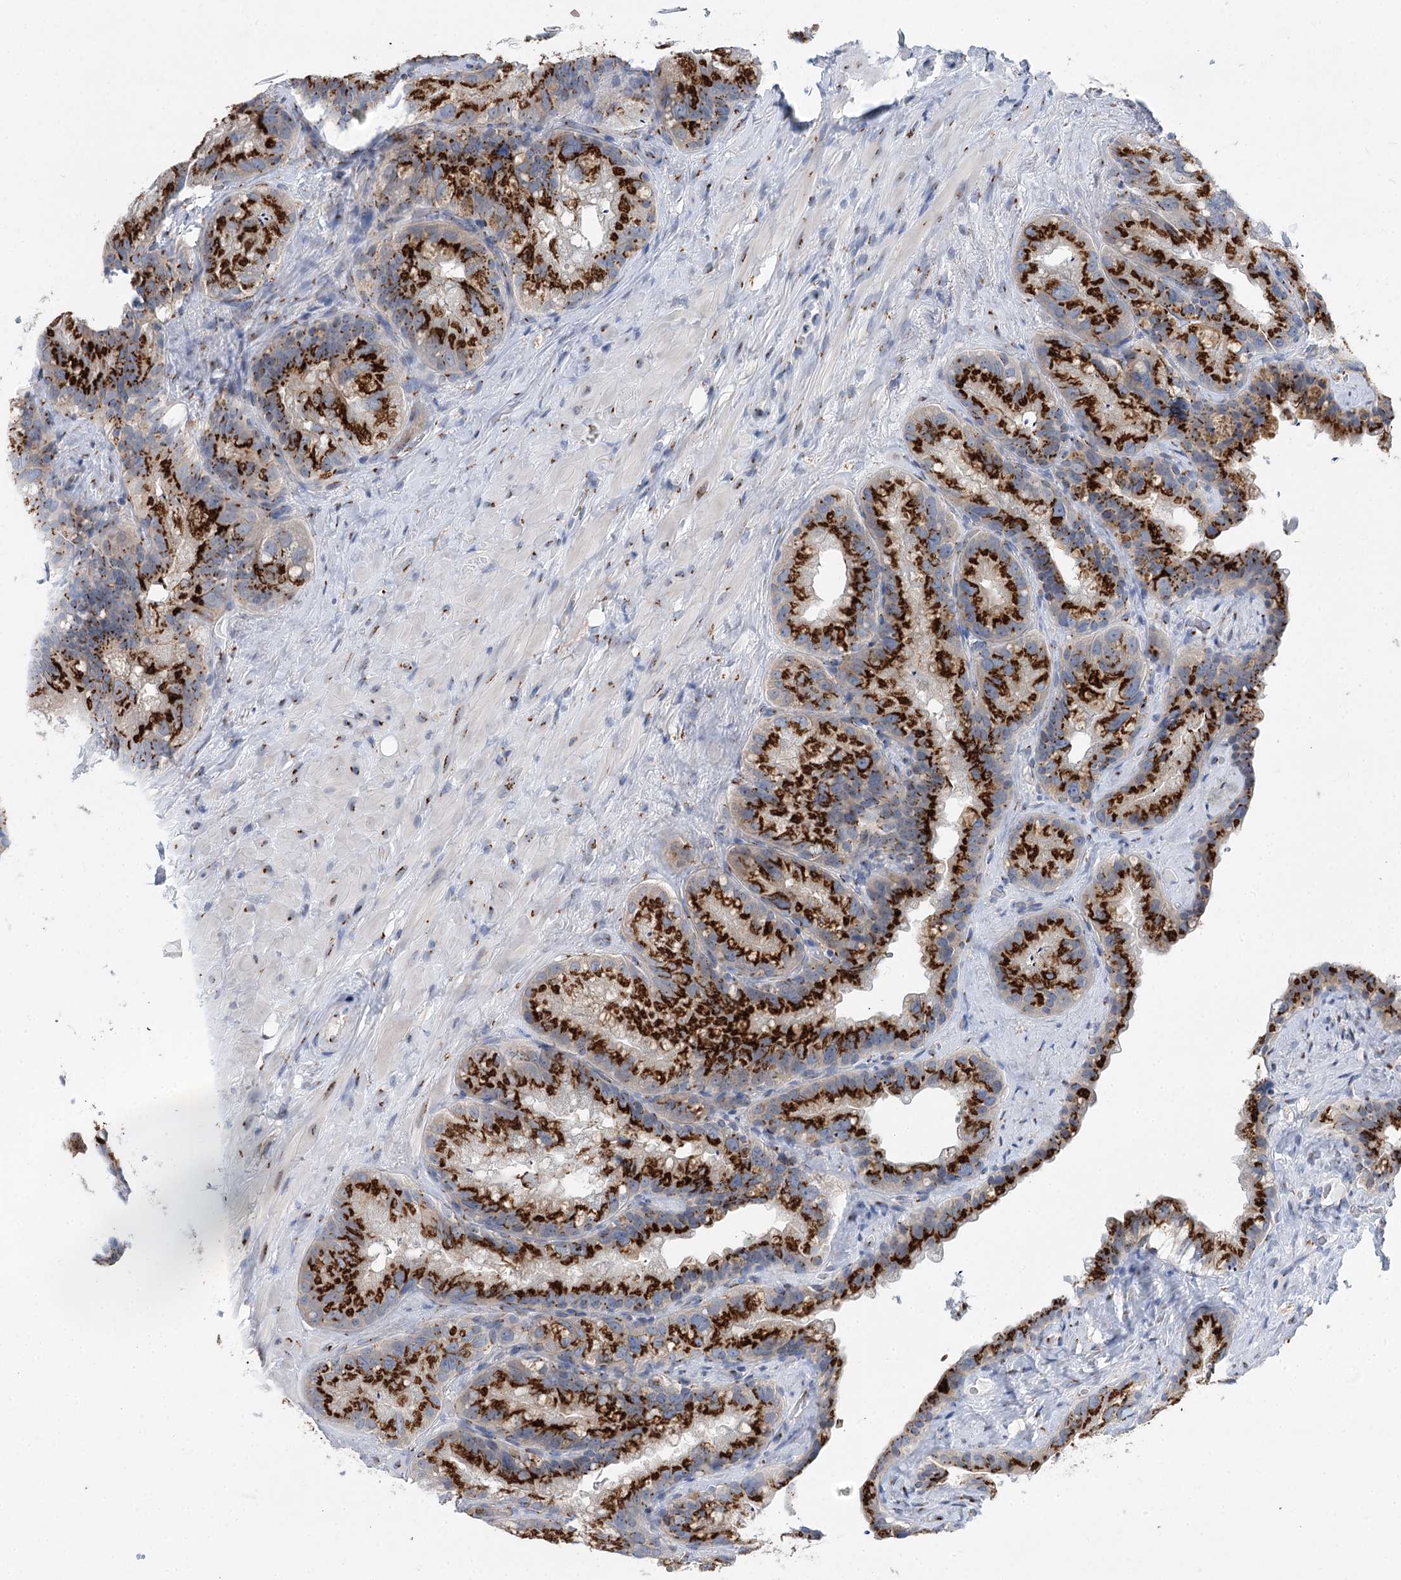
{"staining": {"intensity": "strong", "quantity": ">75%", "location": "cytoplasmic/membranous"}, "tissue": "prostate cancer", "cell_type": "Tumor cells", "image_type": "cancer", "snomed": [{"axis": "morphology", "description": "Normal tissue, NOS"}, {"axis": "morphology", "description": "Adenocarcinoma, Low grade"}, {"axis": "topography", "description": "Prostate"}], "caption": "A micrograph showing strong cytoplasmic/membranous expression in approximately >75% of tumor cells in prostate cancer, as visualized by brown immunohistochemical staining.", "gene": "TMEM165", "patient": {"sex": "male", "age": 72}}